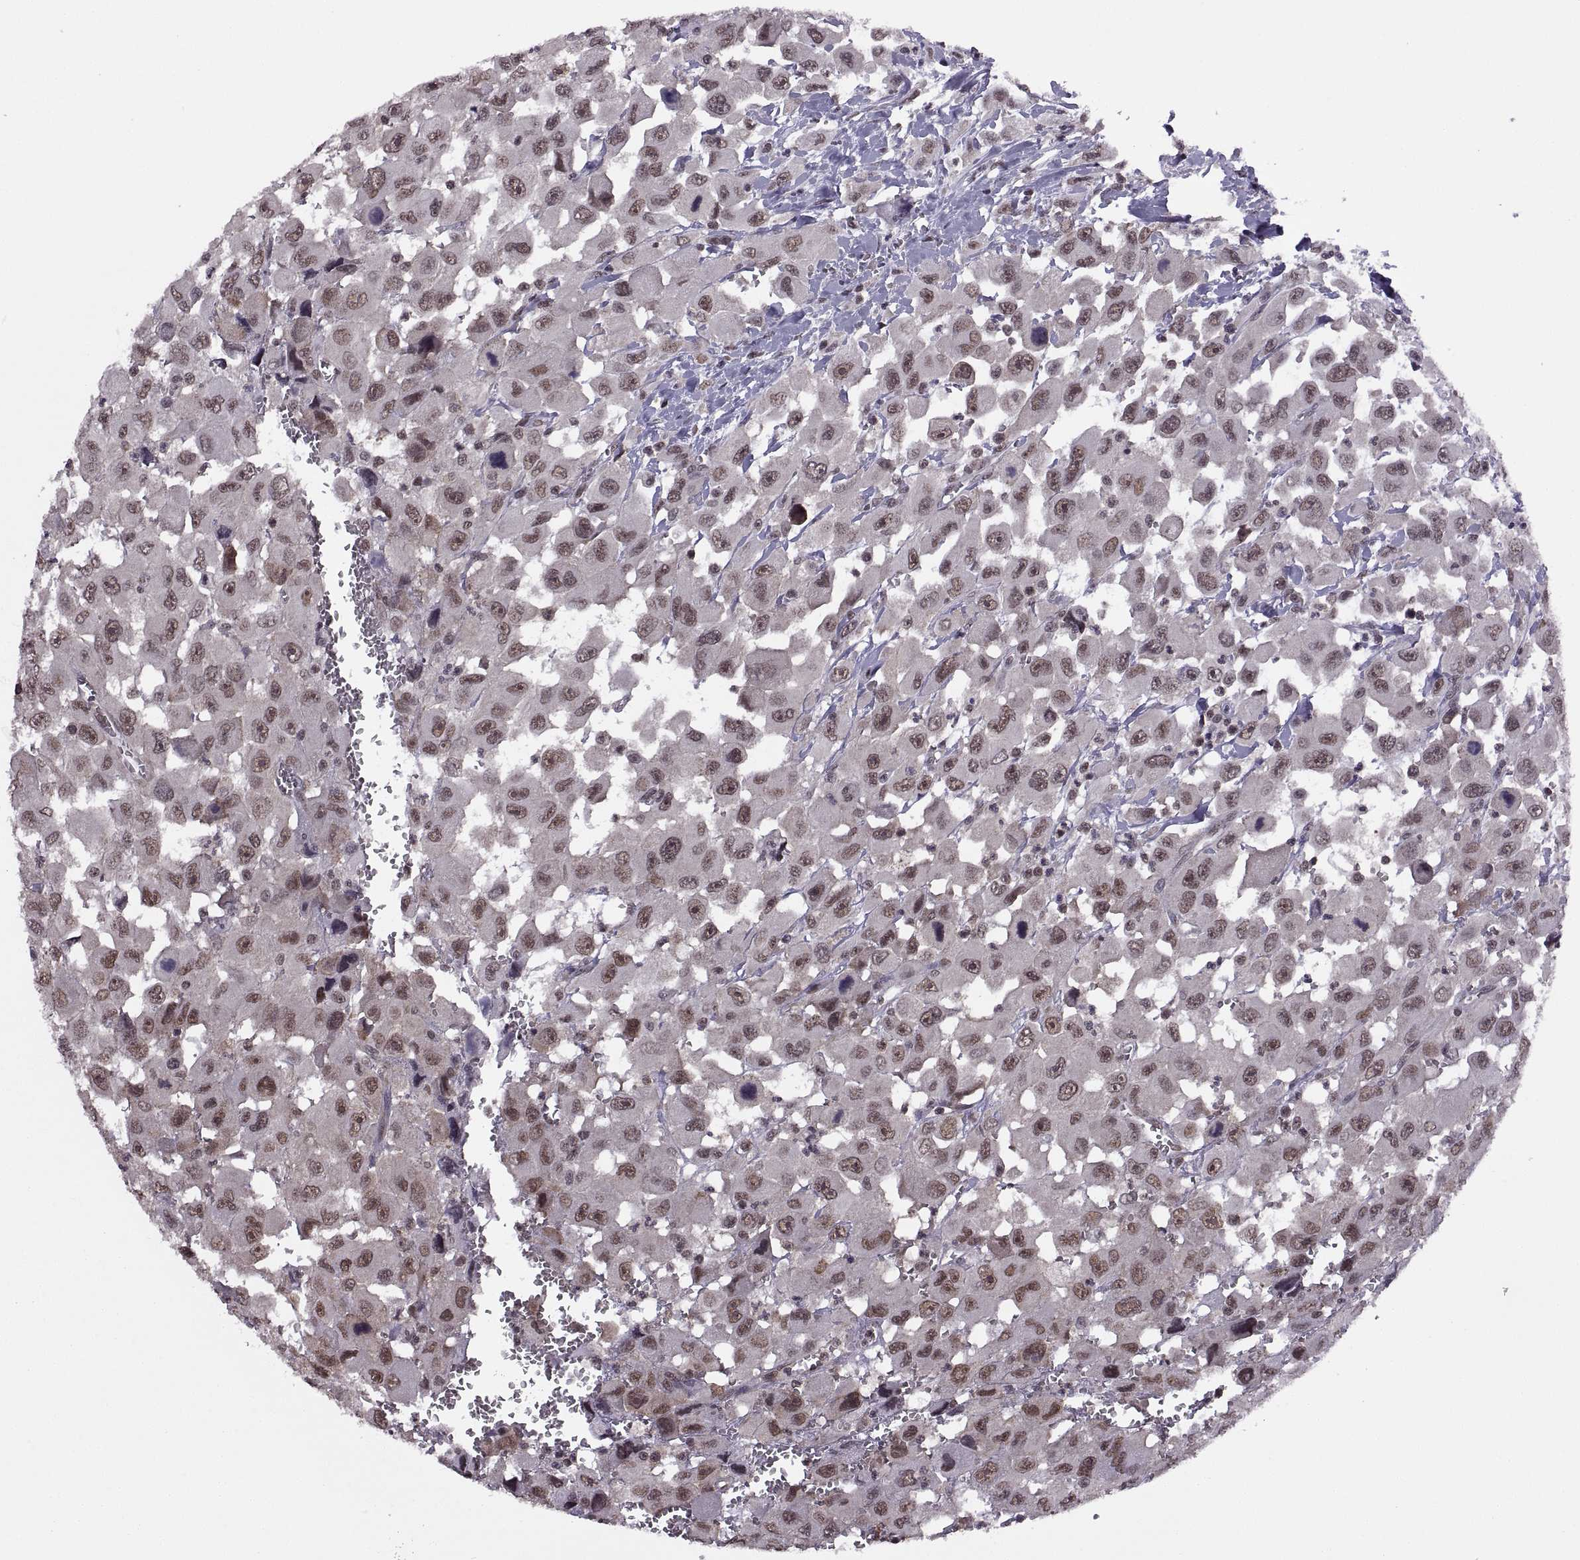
{"staining": {"intensity": "moderate", "quantity": "25%-75%", "location": "nuclear"}, "tissue": "head and neck cancer", "cell_type": "Tumor cells", "image_type": "cancer", "snomed": [{"axis": "morphology", "description": "Squamous cell carcinoma, NOS"}, {"axis": "morphology", "description": "Squamous cell carcinoma, metastatic, NOS"}, {"axis": "topography", "description": "Oral tissue"}, {"axis": "topography", "description": "Head-Neck"}], "caption": "IHC histopathology image of neoplastic tissue: head and neck cancer (squamous cell carcinoma) stained using IHC exhibits medium levels of moderate protein expression localized specifically in the nuclear of tumor cells, appearing as a nuclear brown color.", "gene": "INTS3", "patient": {"sex": "female", "age": 85}}